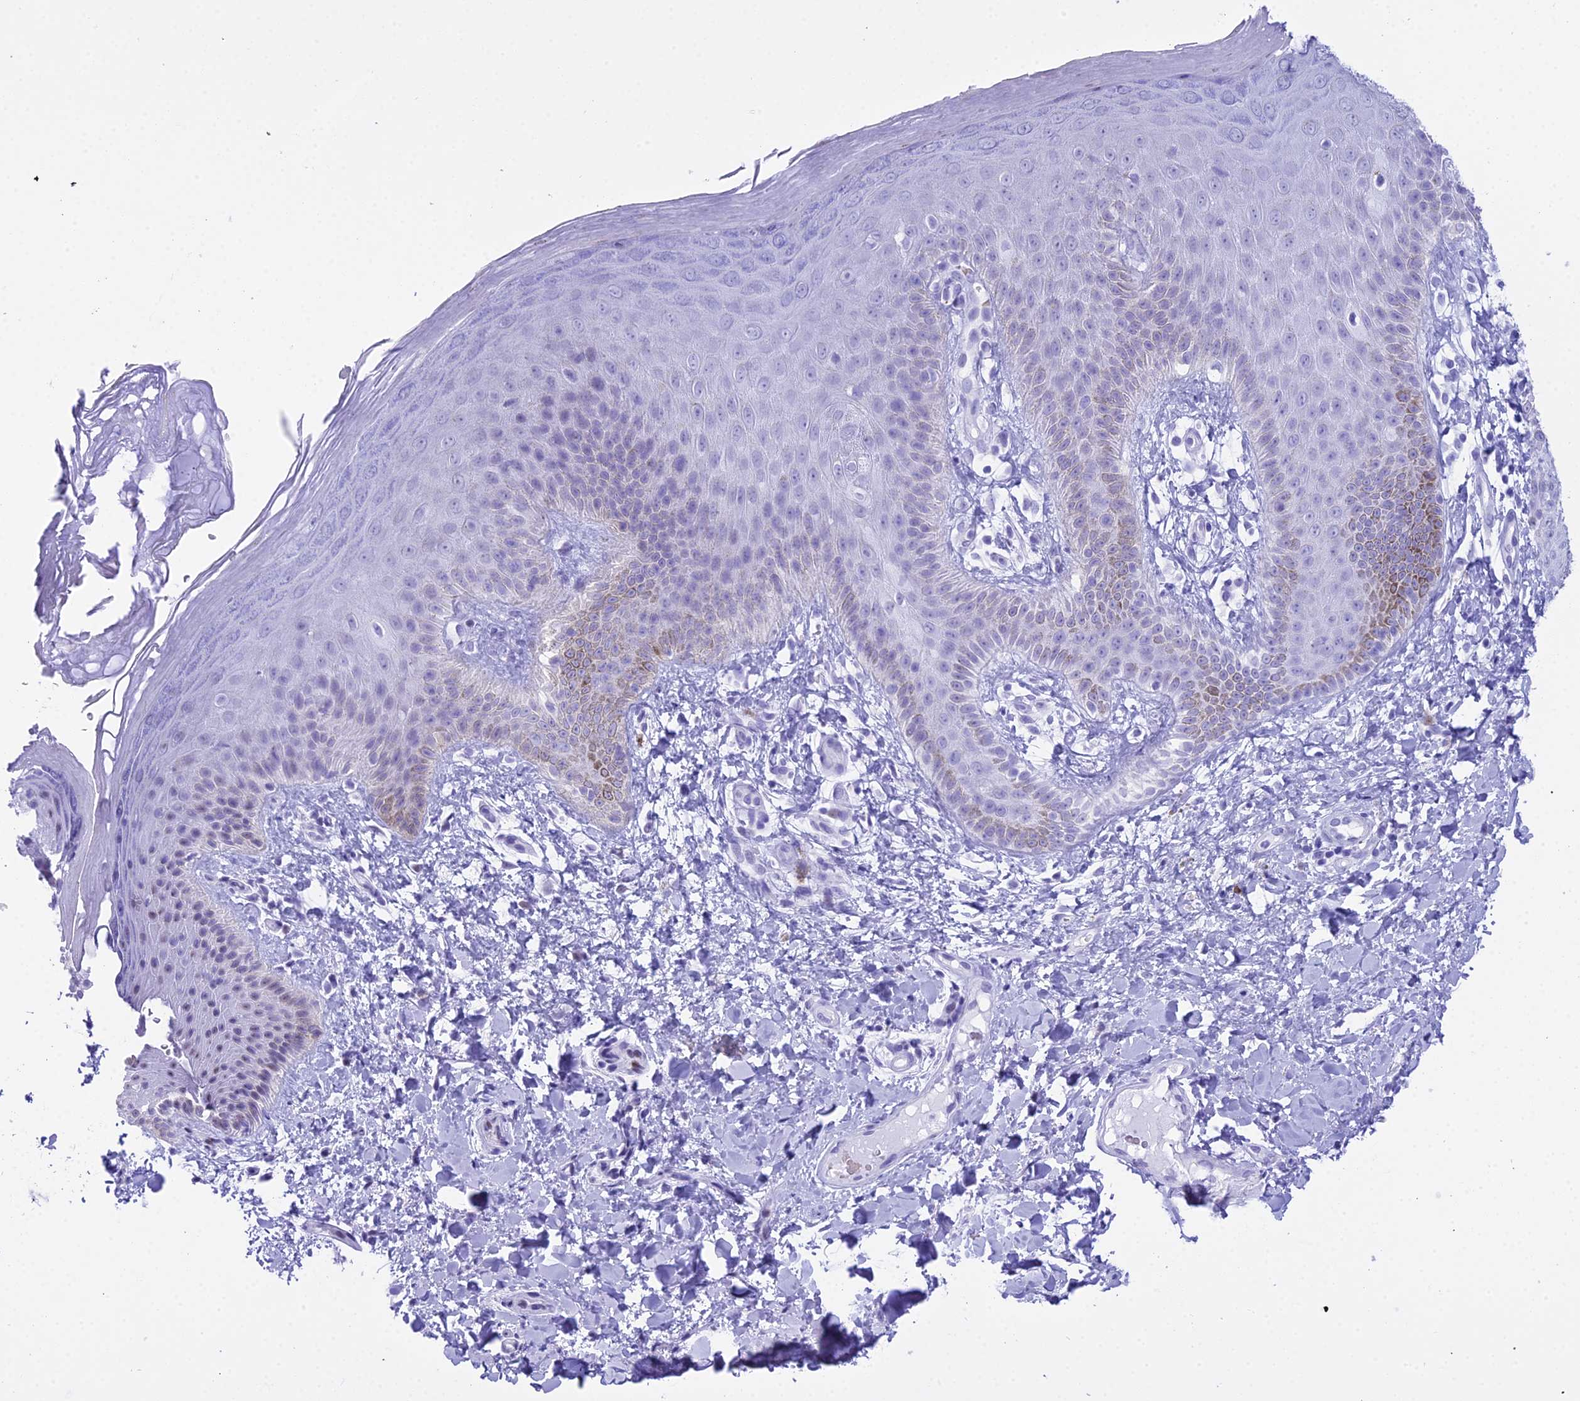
{"staining": {"intensity": "moderate", "quantity": "<25%", "location": "nuclear"}, "tissue": "skin", "cell_type": "Epidermal cells", "image_type": "normal", "snomed": [{"axis": "morphology", "description": "Normal tissue, NOS"}, {"axis": "morphology", "description": "Neoplasm, malignant, NOS"}, {"axis": "topography", "description": "Anal"}], "caption": "A high-resolution histopathology image shows immunohistochemistry (IHC) staining of benign skin, which shows moderate nuclear expression in approximately <25% of epidermal cells. (DAB IHC with brightfield microscopy, high magnification).", "gene": "RNPS1", "patient": {"sex": "male", "age": 47}}